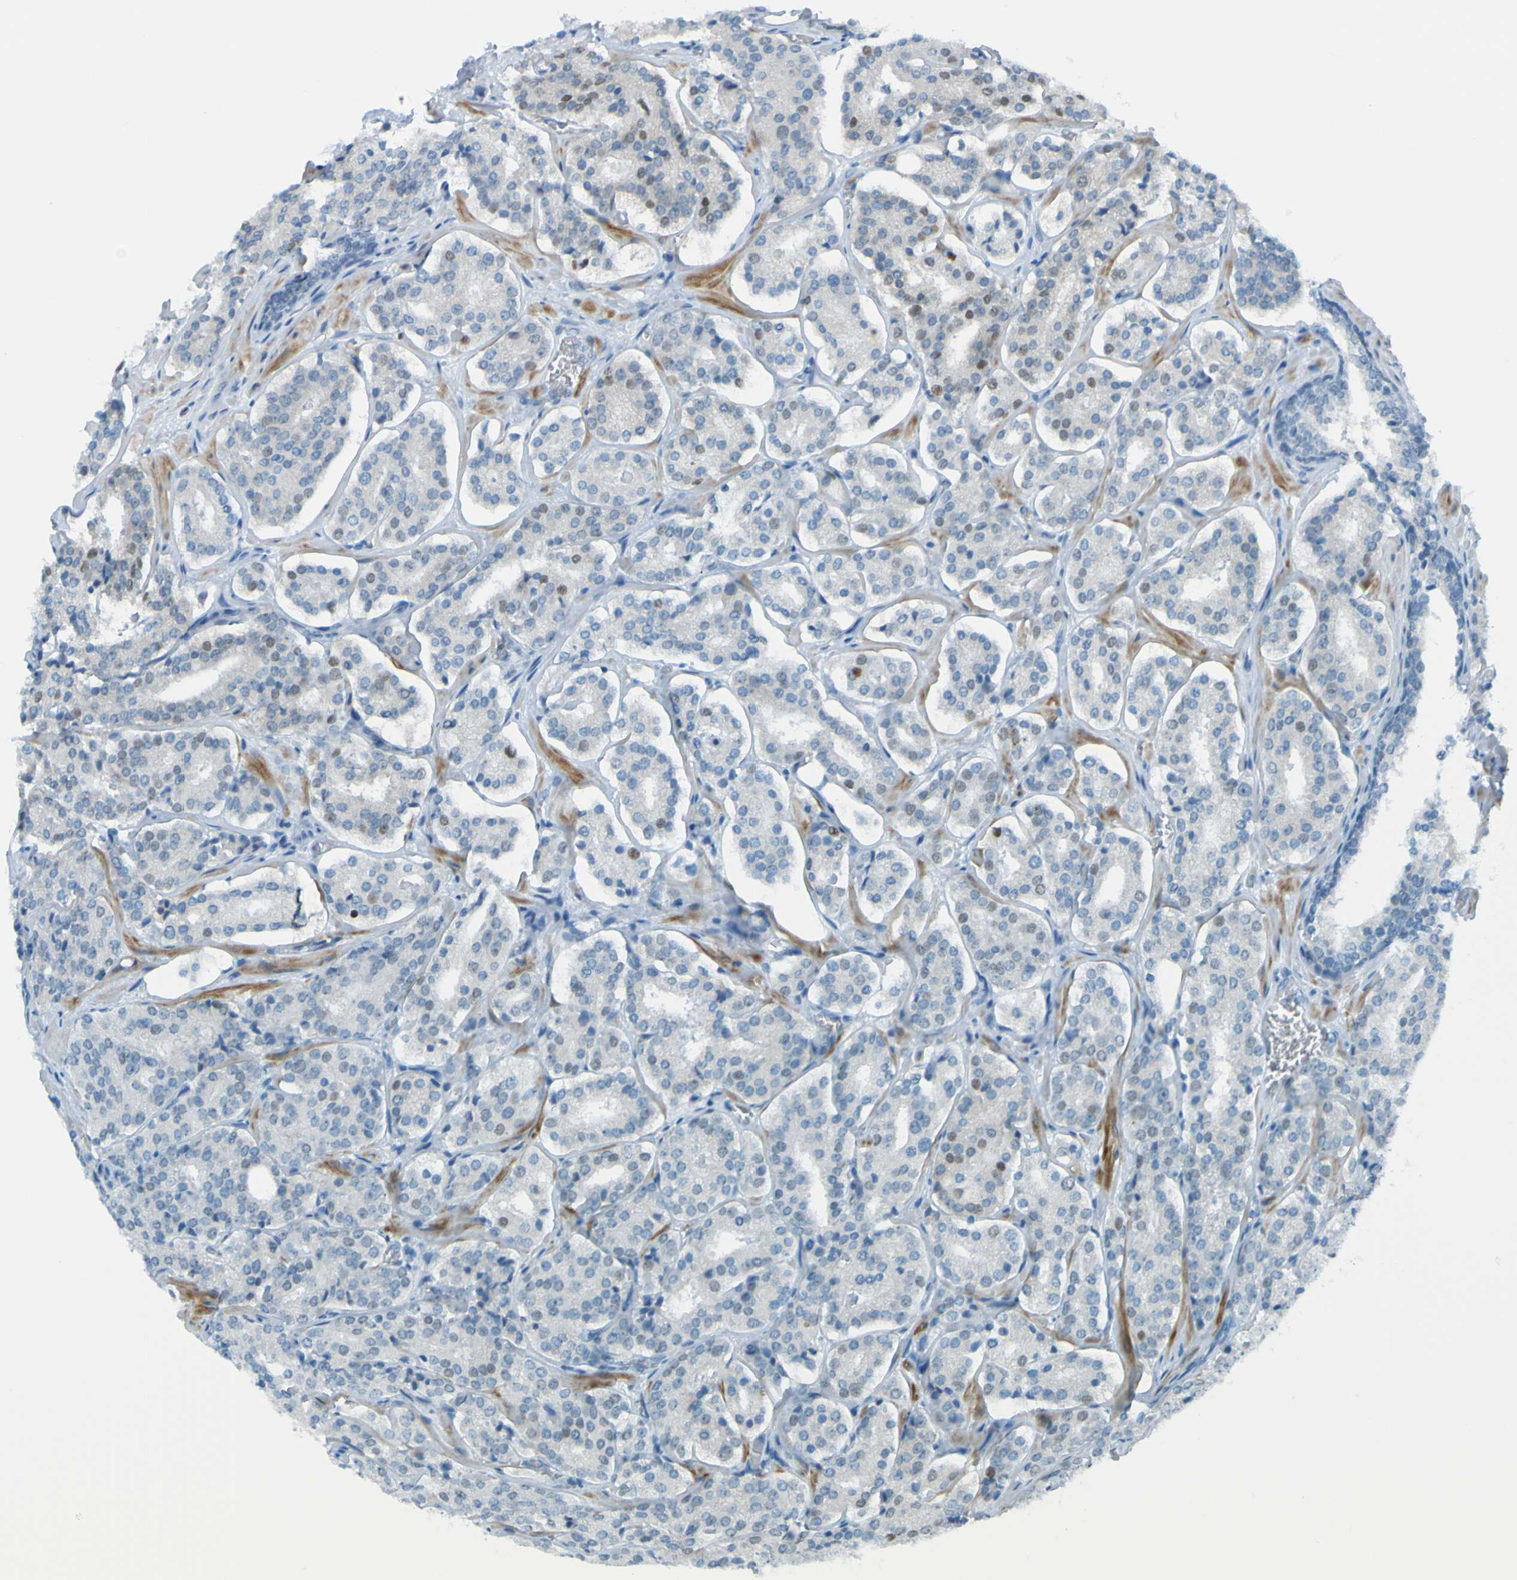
{"staining": {"intensity": "negative", "quantity": "none", "location": "none"}, "tissue": "prostate cancer", "cell_type": "Tumor cells", "image_type": "cancer", "snomed": [{"axis": "morphology", "description": "Adenocarcinoma, High grade"}, {"axis": "topography", "description": "Prostate"}], "caption": "Adenocarcinoma (high-grade) (prostate) stained for a protein using IHC displays no expression tumor cells.", "gene": "USP36", "patient": {"sex": "male", "age": 60}}